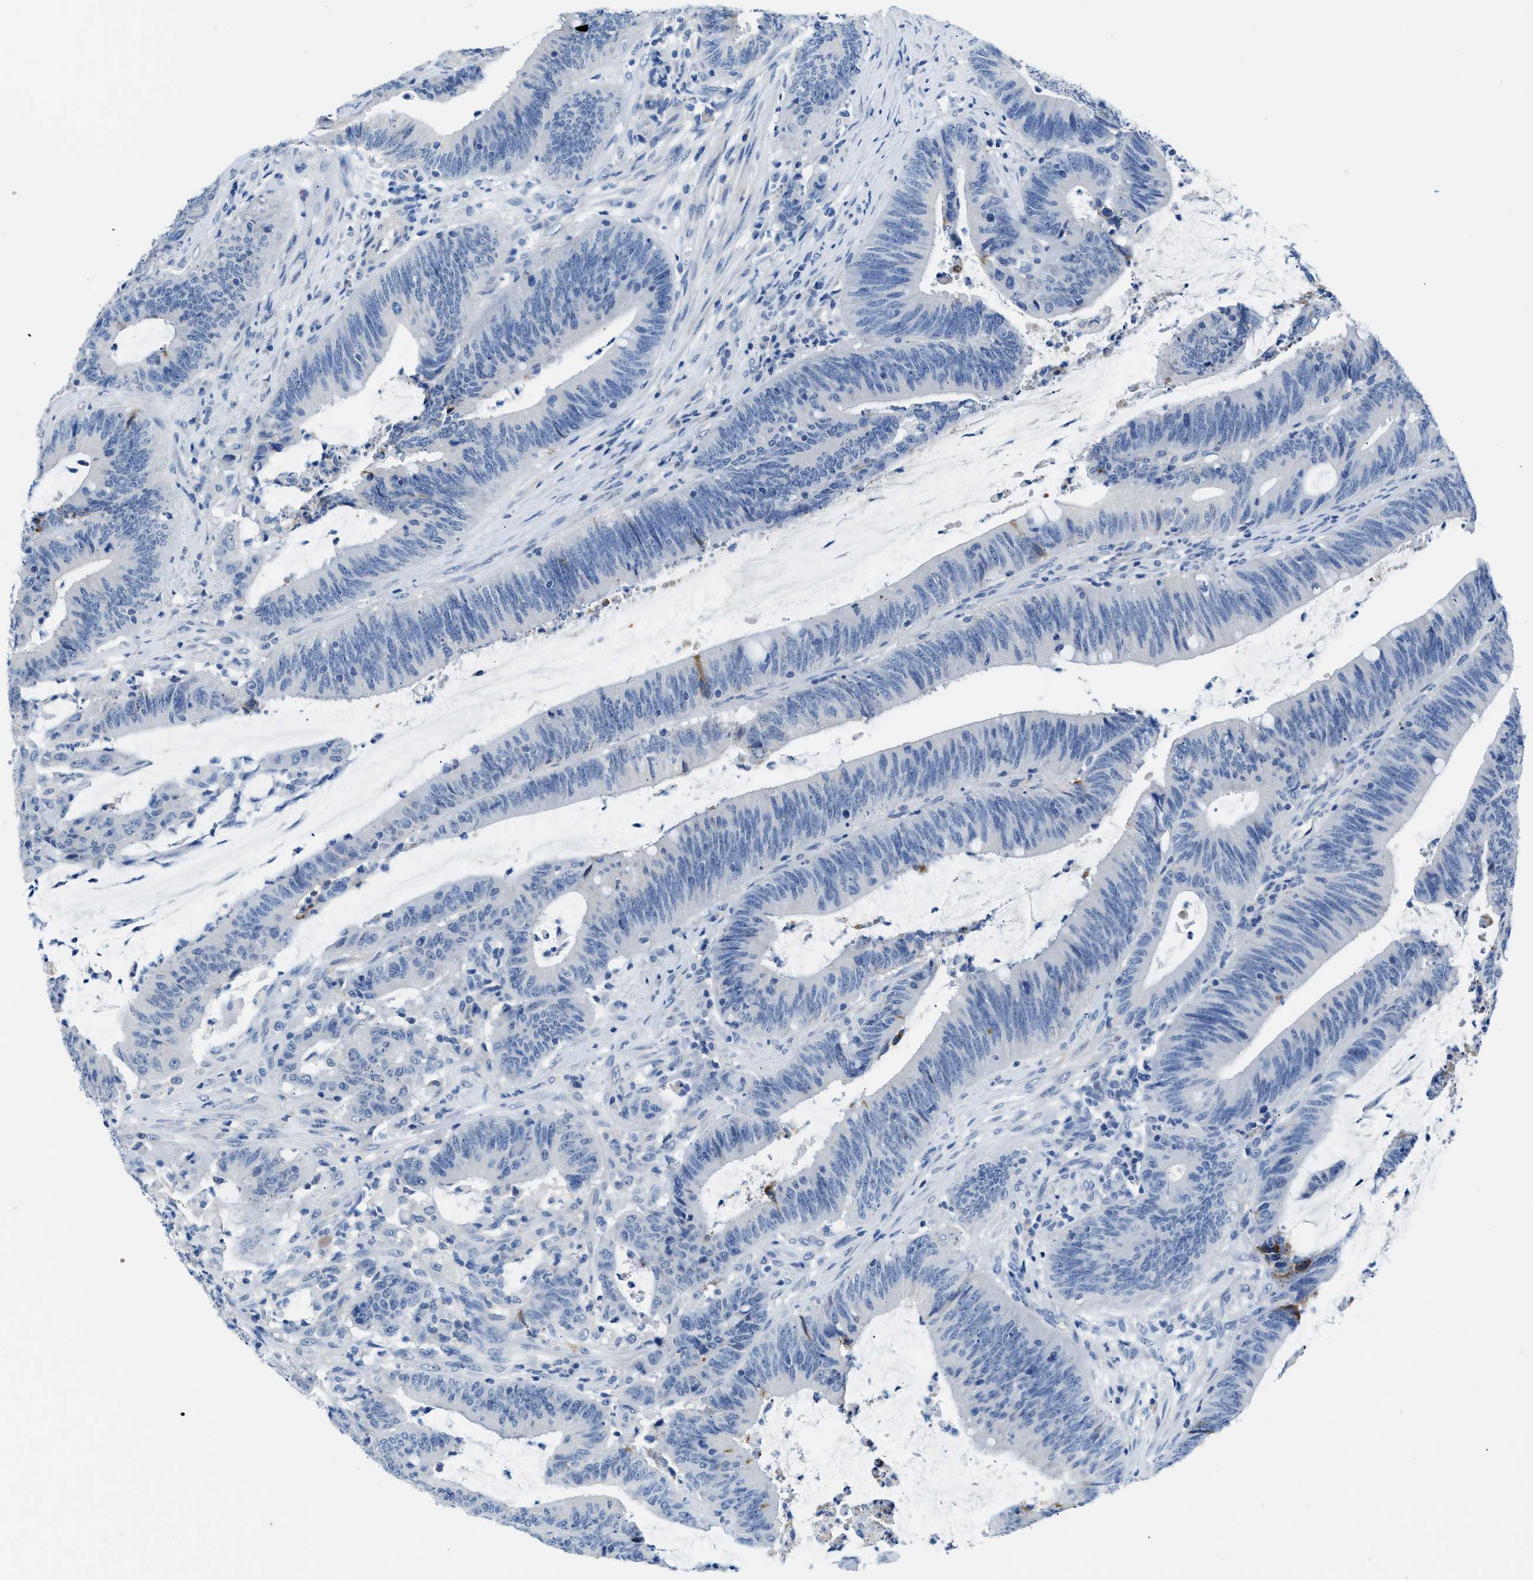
{"staining": {"intensity": "negative", "quantity": "none", "location": "none"}, "tissue": "colorectal cancer", "cell_type": "Tumor cells", "image_type": "cancer", "snomed": [{"axis": "morphology", "description": "Normal tissue, NOS"}, {"axis": "morphology", "description": "Adenocarcinoma, NOS"}, {"axis": "topography", "description": "Rectum"}], "caption": "Image shows no protein positivity in tumor cells of colorectal cancer (adenocarcinoma) tissue.", "gene": "SLC10A6", "patient": {"sex": "female", "age": 66}}